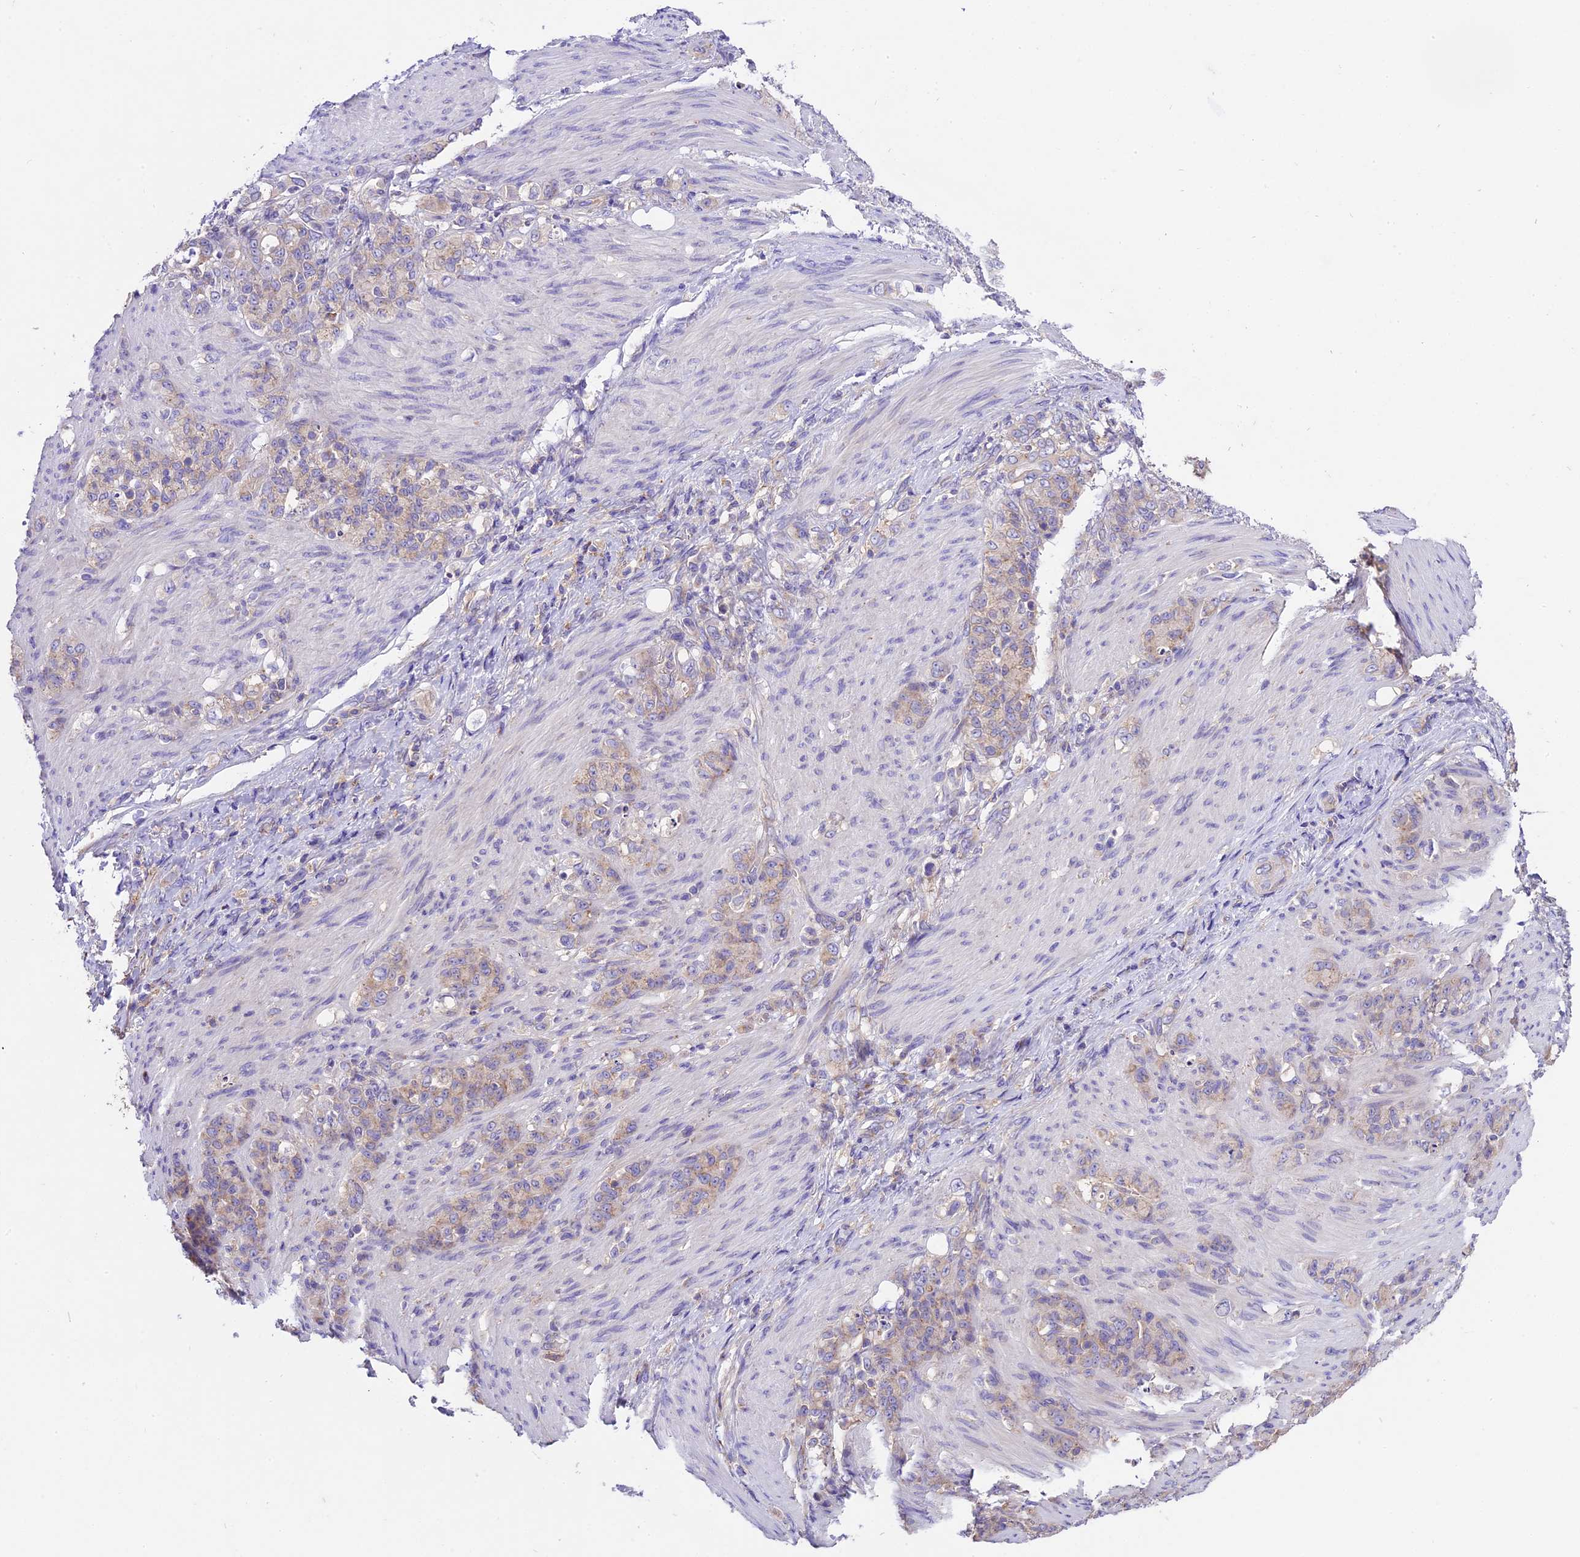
{"staining": {"intensity": "weak", "quantity": "<25%", "location": "cytoplasmic/membranous"}, "tissue": "stomach cancer", "cell_type": "Tumor cells", "image_type": "cancer", "snomed": [{"axis": "morphology", "description": "Adenocarcinoma, NOS"}, {"axis": "topography", "description": "Stomach"}], "caption": "Immunohistochemistry (IHC) of stomach adenocarcinoma displays no staining in tumor cells.", "gene": "PEMT", "patient": {"sex": "female", "age": 79}}